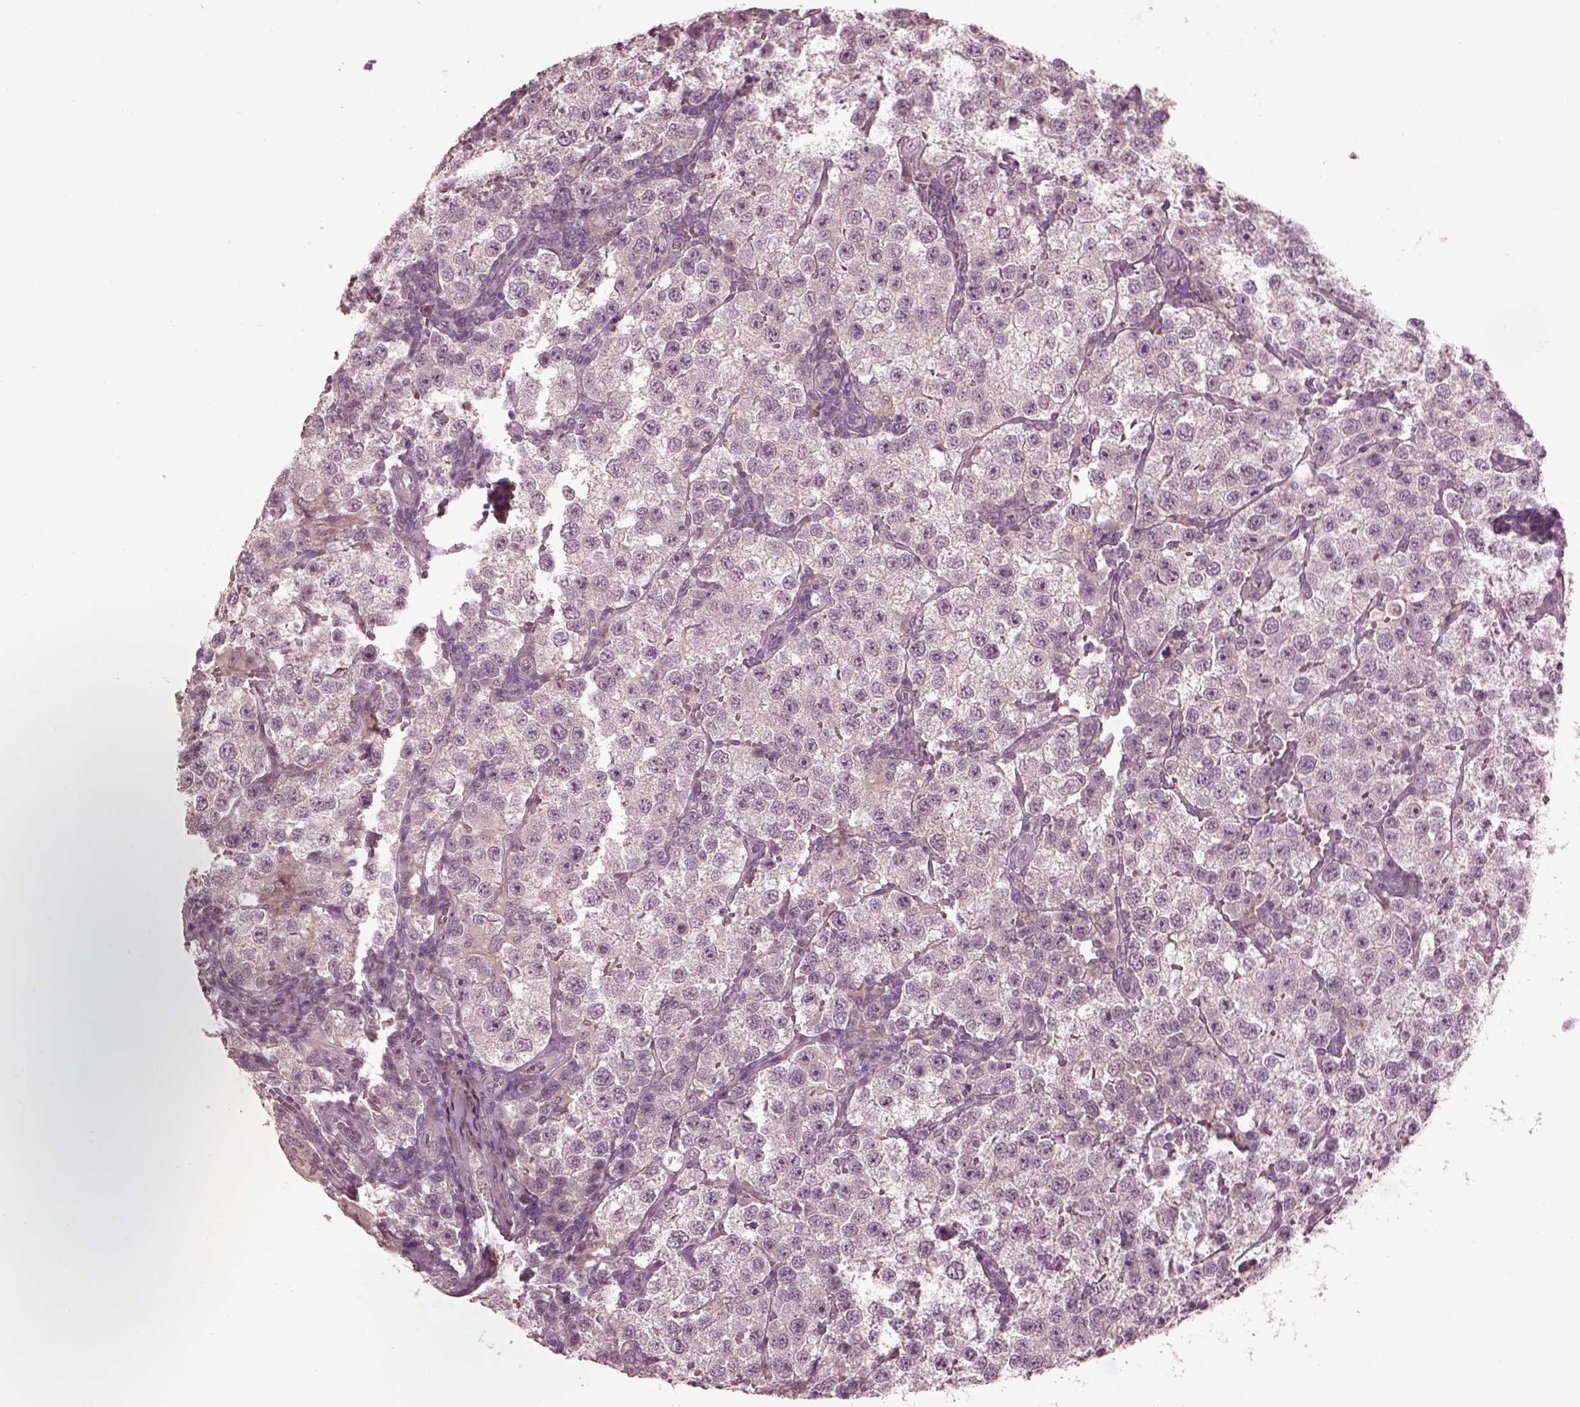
{"staining": {"intensity": "negative", "quantity": "none", "location": "none"}, "tissue": "testis cancer", "cell_type": "Tumor cells", "image_type": "cancer", "snomed": [{"axis": "morphology", "description": "Seminoma, NOS"}, {"axis": "topography", "description": "Testis"}], "caption": "Immunohistochemistry (IHC) photomicrograph of neoplastic tissue: human seminoma (testis) stained with DAB displays no significant protein positivity in tumor cells. (Stains: DAB (3,3'-diaminobenzidine) IHC with hematoxylin counter stain, Microscopy: brightfield microscopy at high magnification).", "gene": "EFEMP1", "patient": {"sex": "male", "age": 37}}